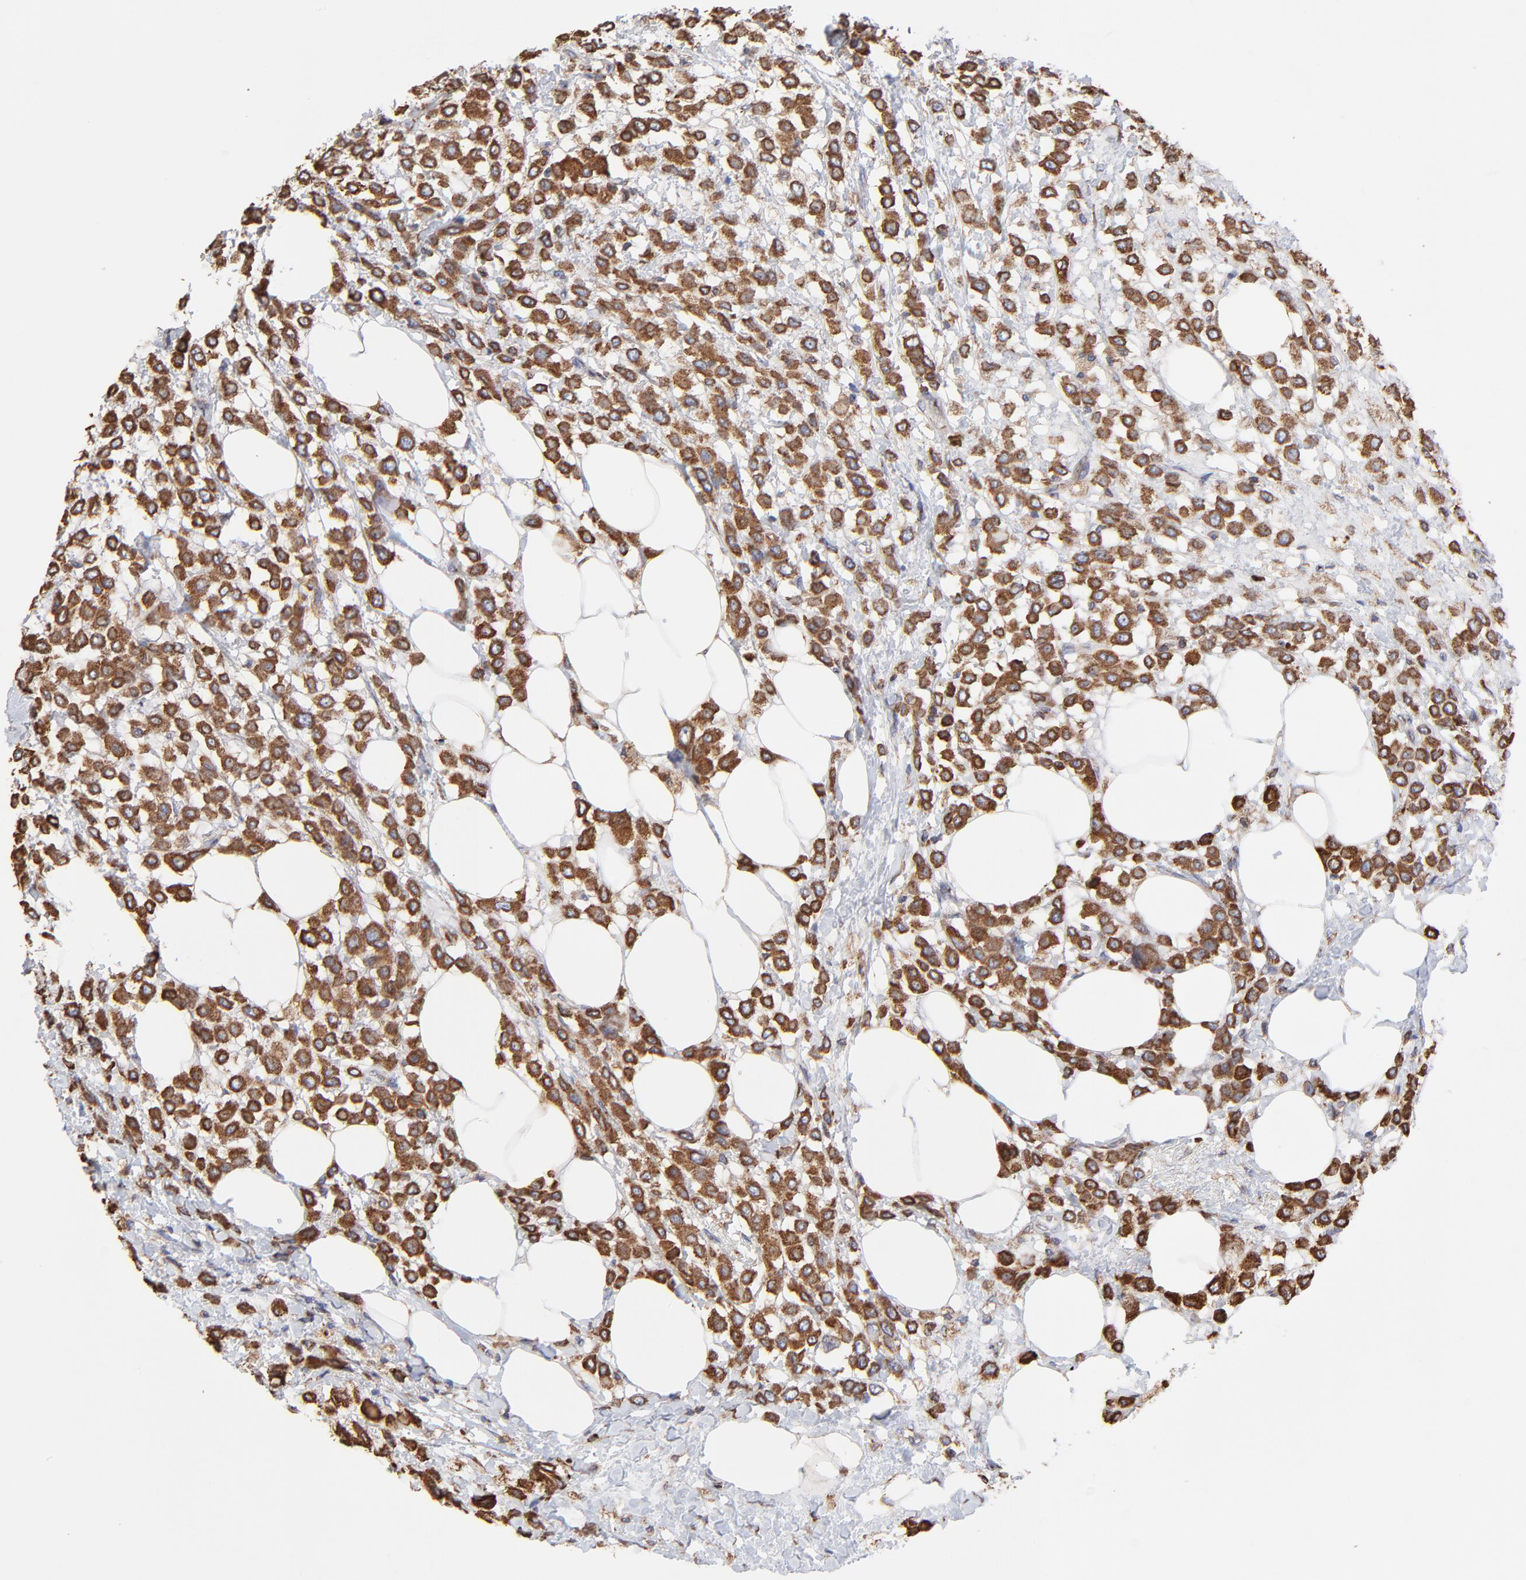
{"staining": {"intensity": "strong", "quantity": ">75%", "location": "cytoplasmic/membranous"}, "tissue": "breast cancer", "cell_type": "Tumor cells", "image_type": "cancer", "snomed": [{"axis": "morphology", "description": "Lobular carcinoma"}, {"axis": "topography", "description": "Breast"}], "caption": "A photomicrograph of breast cancer stained for a protein exhibits strong cytoplasmic/membranous brown staining in tumor cells. The staining is performed using DAB brown chromogen to label protein expression. The nuclei are counter-stained blue using hematoxylin.", "gene": "LMAN1", "patient": {"sex": "female", "age": 85}}